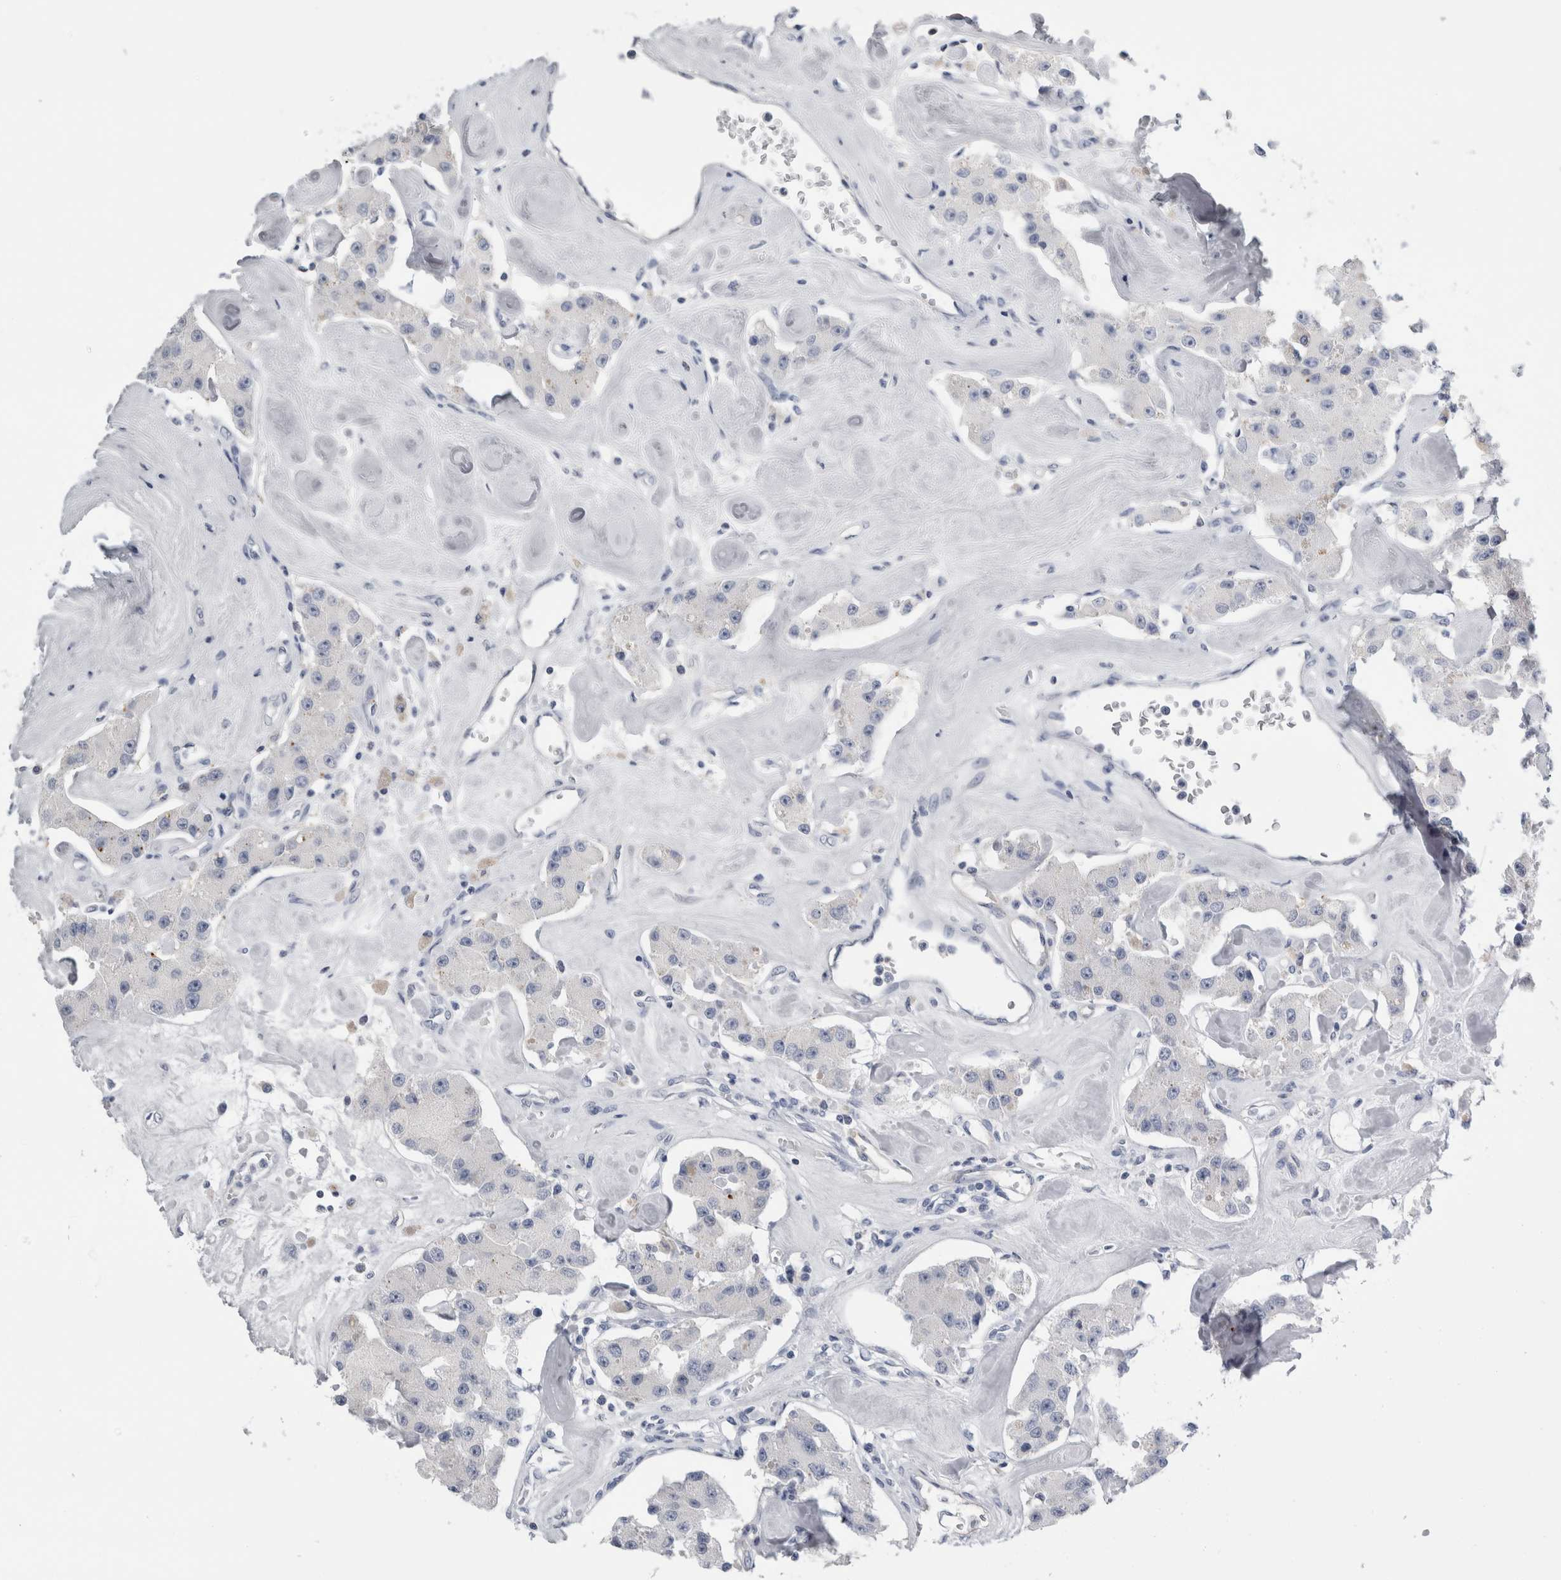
{"staining": {"intensity": "negative", "quantity": "none", "location": "none"}, "tissue": "carcinoid", "cell_type": "Tumor cells", "image_type": "cancer", "snomed": [{"axis": "morphology", "description": "Carcinoid, malignant, NOS"}, {"axis": "topography", "description": "Pancreas"}], "caption": "Immunohistochemistry (IHC) micrograph of human malignant carcinoid stained for a protein (brown), which shows no staining in tumor cells.", "gene": "ANKFY1", "patient": {"sex": "male", "age": 41}}